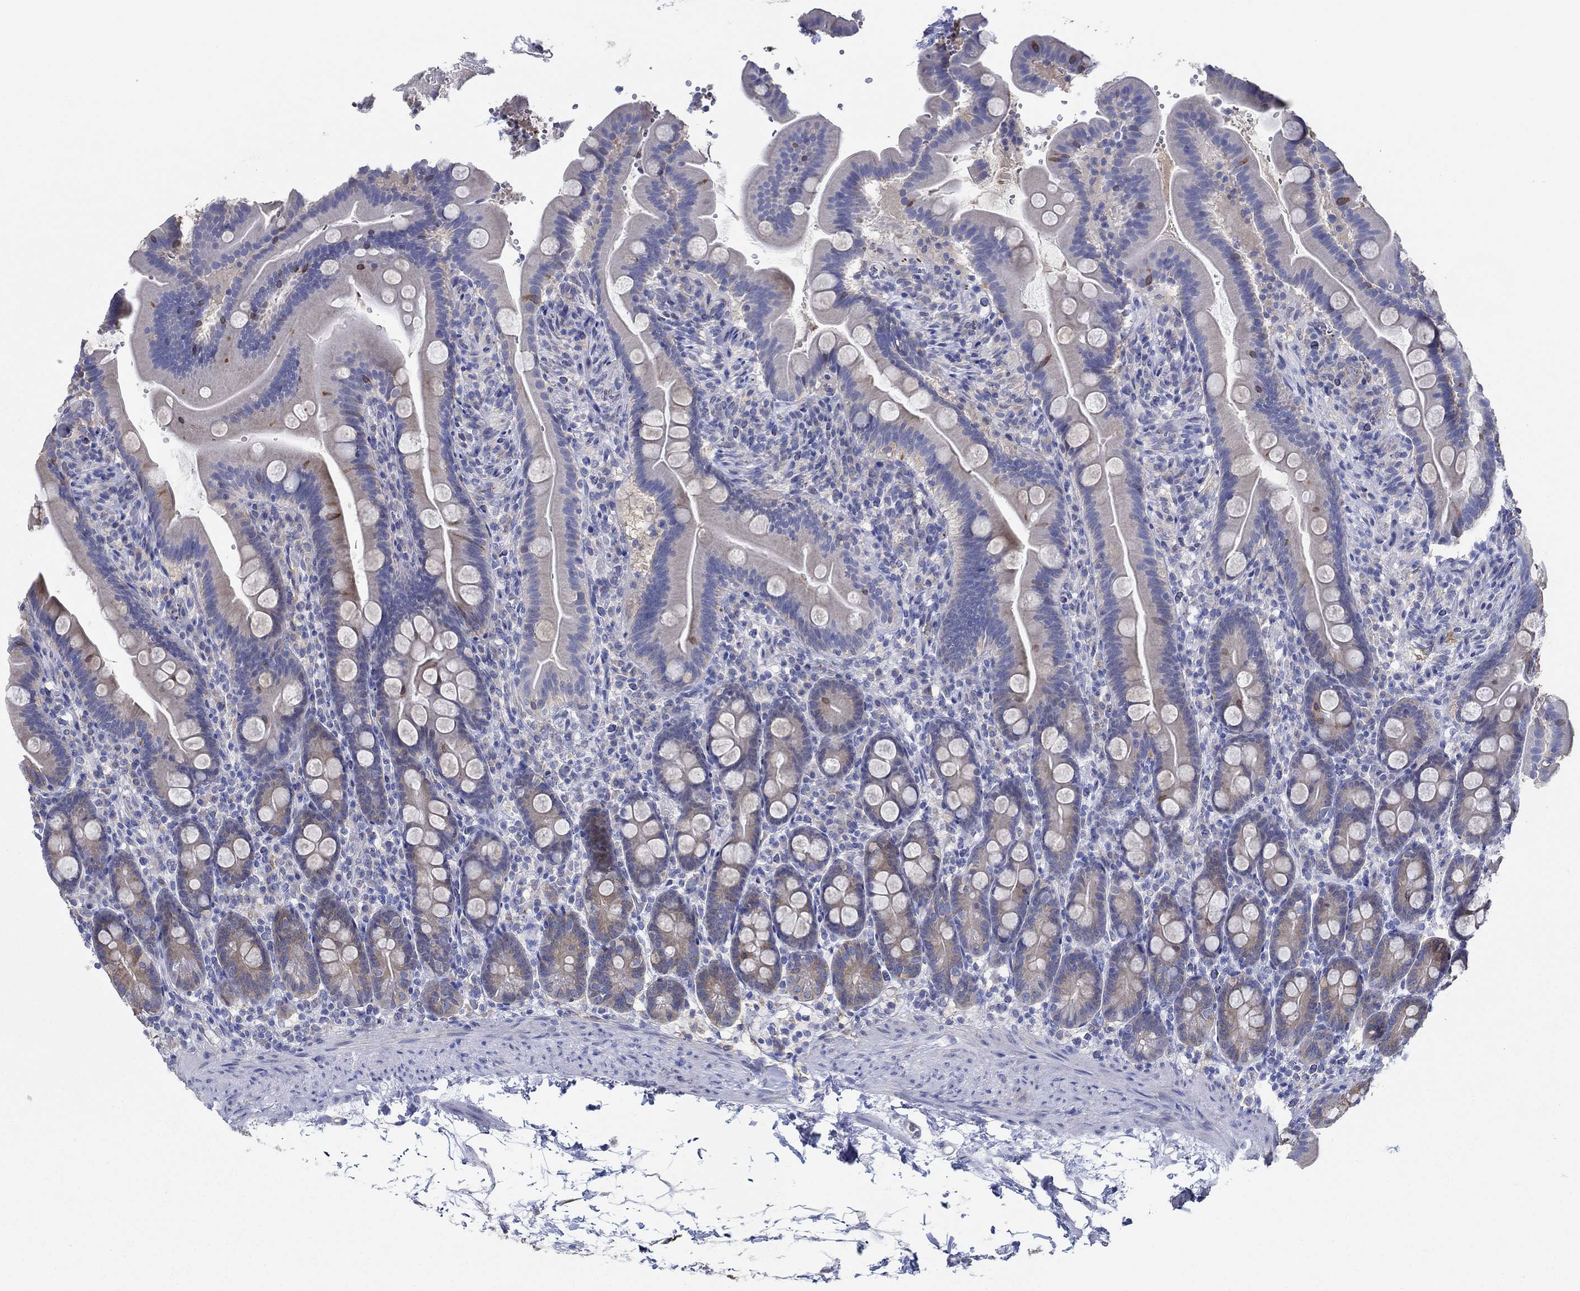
{"staining": {"intensity": "weak", "quantity": "<25%", "location": "cytoplasmic/membranous"}, "tissue": "small intestine", "cell_type": "Glandular cells", "image_type": "normal", "snomed": [{"axis": "morphology", "description": "Normal tissue, NOS"}, {"axis": "topography", "description": "Small intestine"}], "caption": "Immunohistochemistry of benign small intestine displays no staining in glandular cells.", "gene": "SLC27A3", "patient": {"sex": "female", "age": 44}}